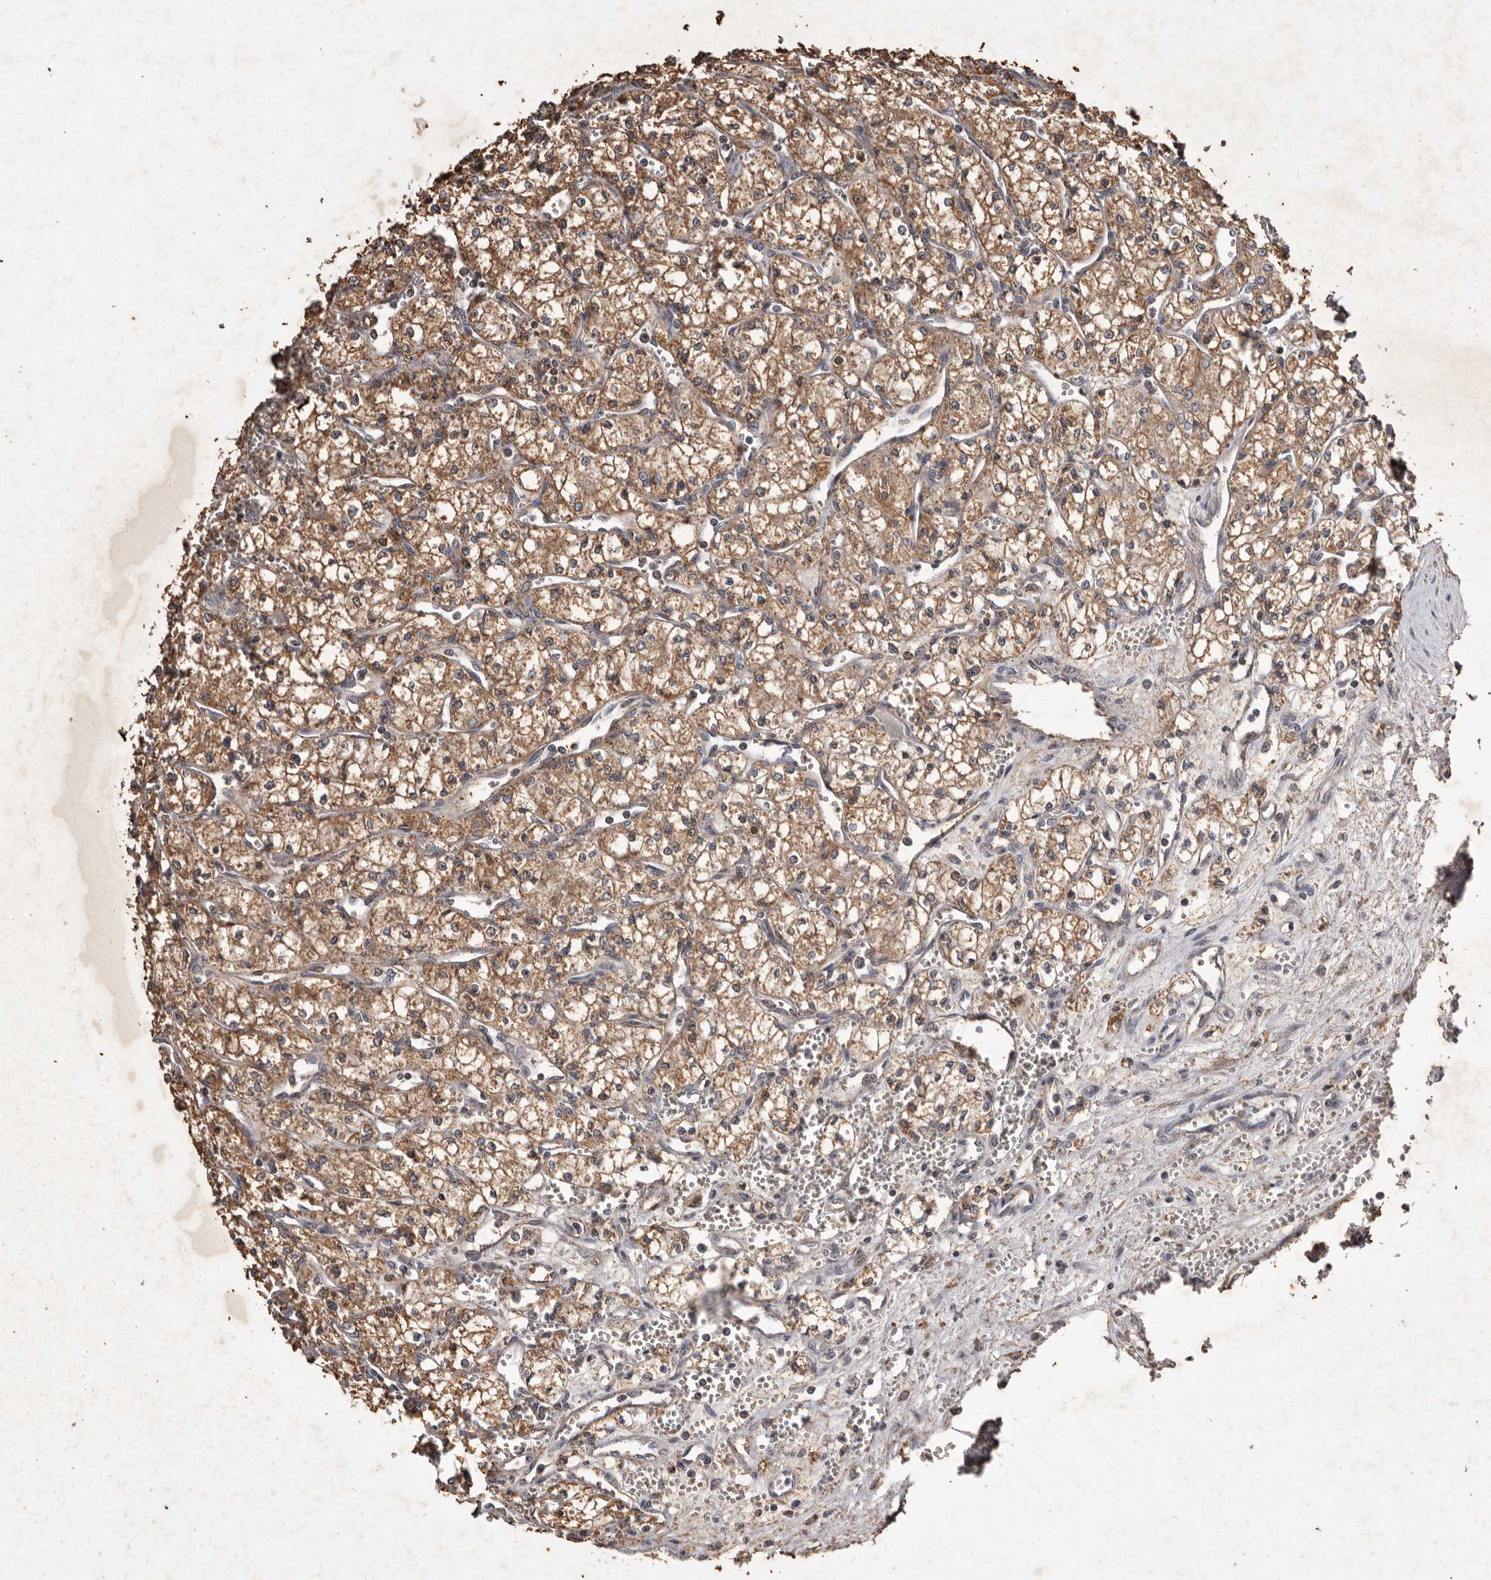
{"staining": {"intensity": "moderate", "quantity": ">75%", "location": "cytoplasmic/membranous"}, "tissue": "renal cancer", "cell_type": "Tumor cells", "image_type": "cancer", "snomed": [{"axis": "morphology", "description": "Adenocarcinoma, NOS"}, {"axis": "topography", "description": "Kidney"}], "caption": "Approximately >75% of tumor cells in adenocarcinoma (renal) demonstrate moderate cytoplasmic/membranous protein expression as visualized by brown immunohistochemical staining.", "gene": "CXCL14", "patient": {"sex": "male", "age": 59}}